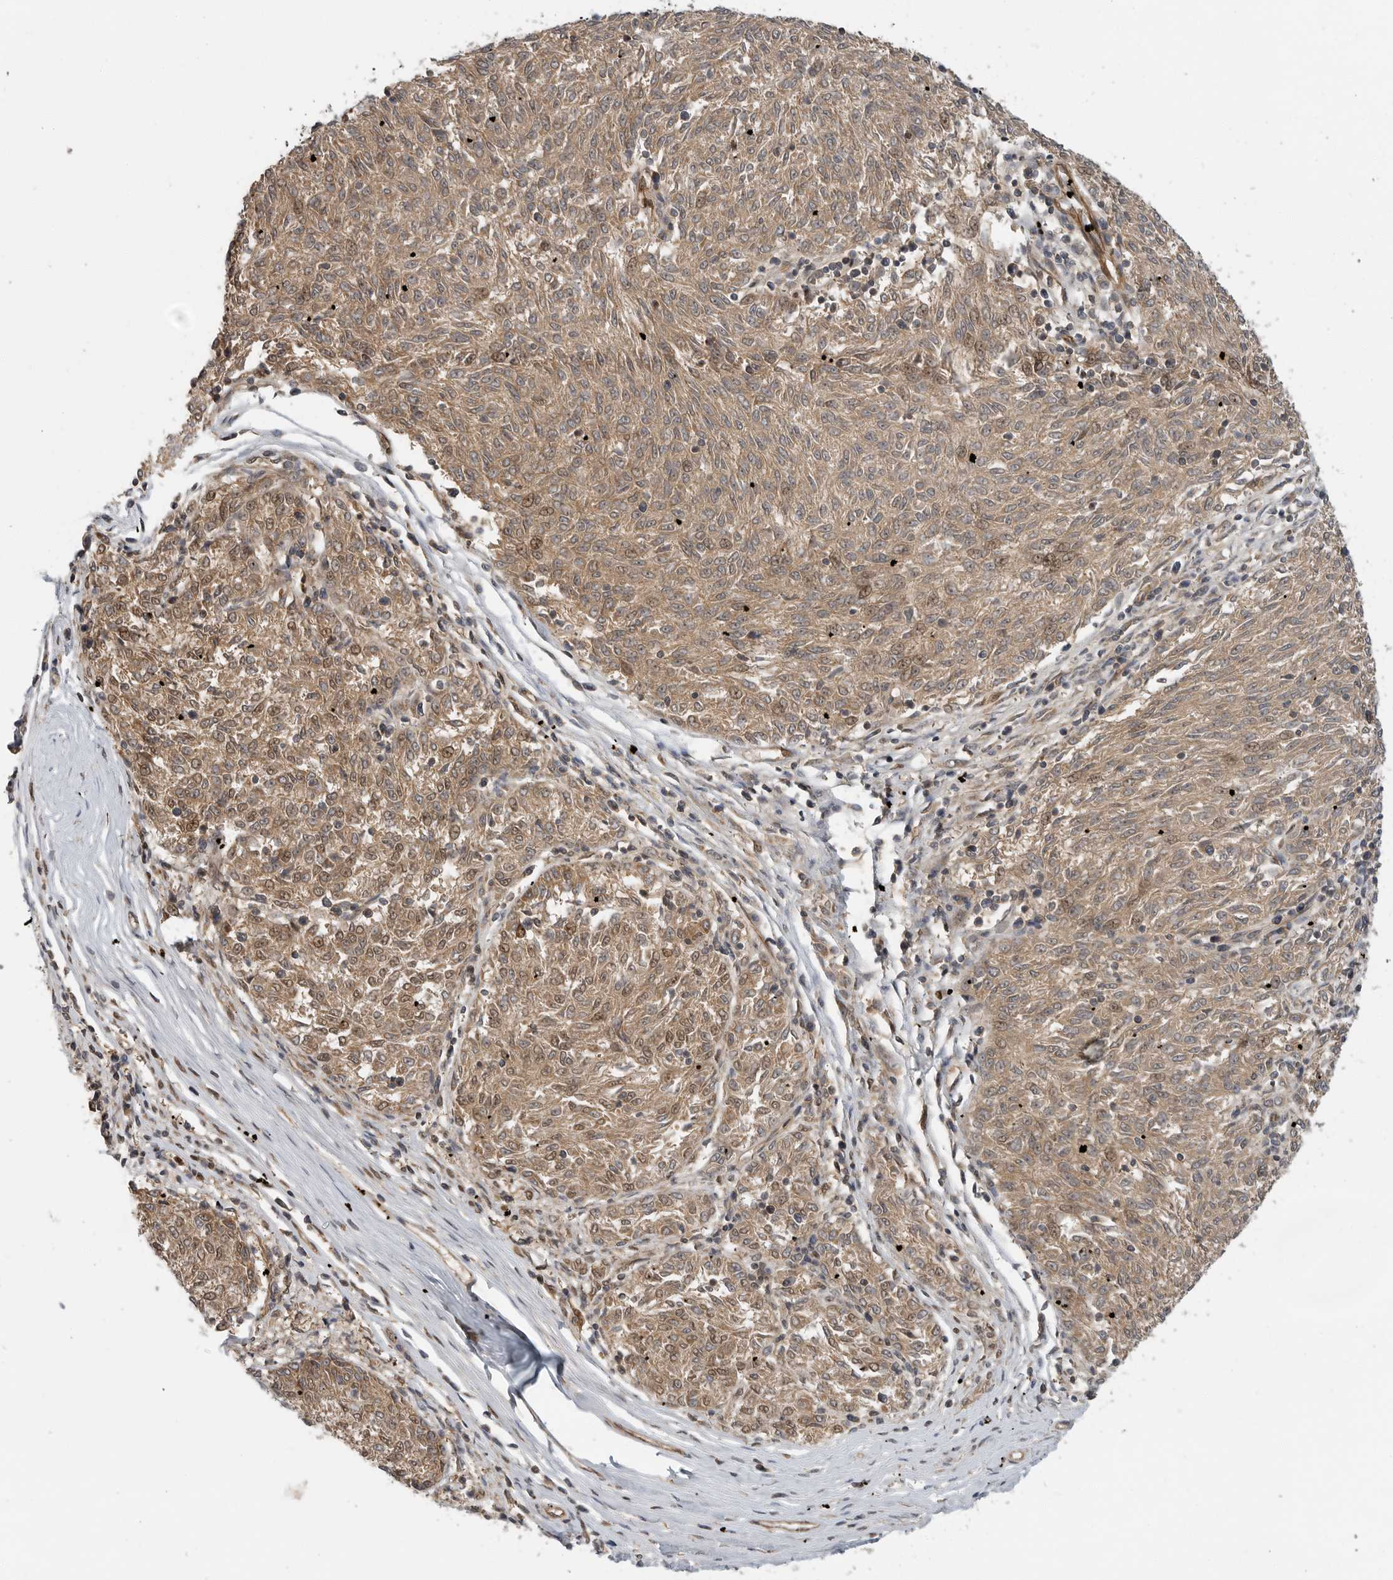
{"staining": {"intensity": "moderate", "quantity": ">75%", "location": "cytoplasmic/membranous,nuclear"}, "tissue": "melanoma", "cell_type": "Tumor cells", "image_type": "cancer", "snomed": [{"axis": "morphology", "description": "Malignant melanoma, NOS"}, {"axis": "topography", "description": "Skin"}], "caption": "Protein staining of malignant melanoma tissue exhibits moderate cytoplasmic/membranous and nuclear expression in approximately >75% of tumor cells. (Brightfield microscopy of DAB IHC at high magnification).", "gene": "STRAP", "patient": {"sex": "female", "age": 72}}